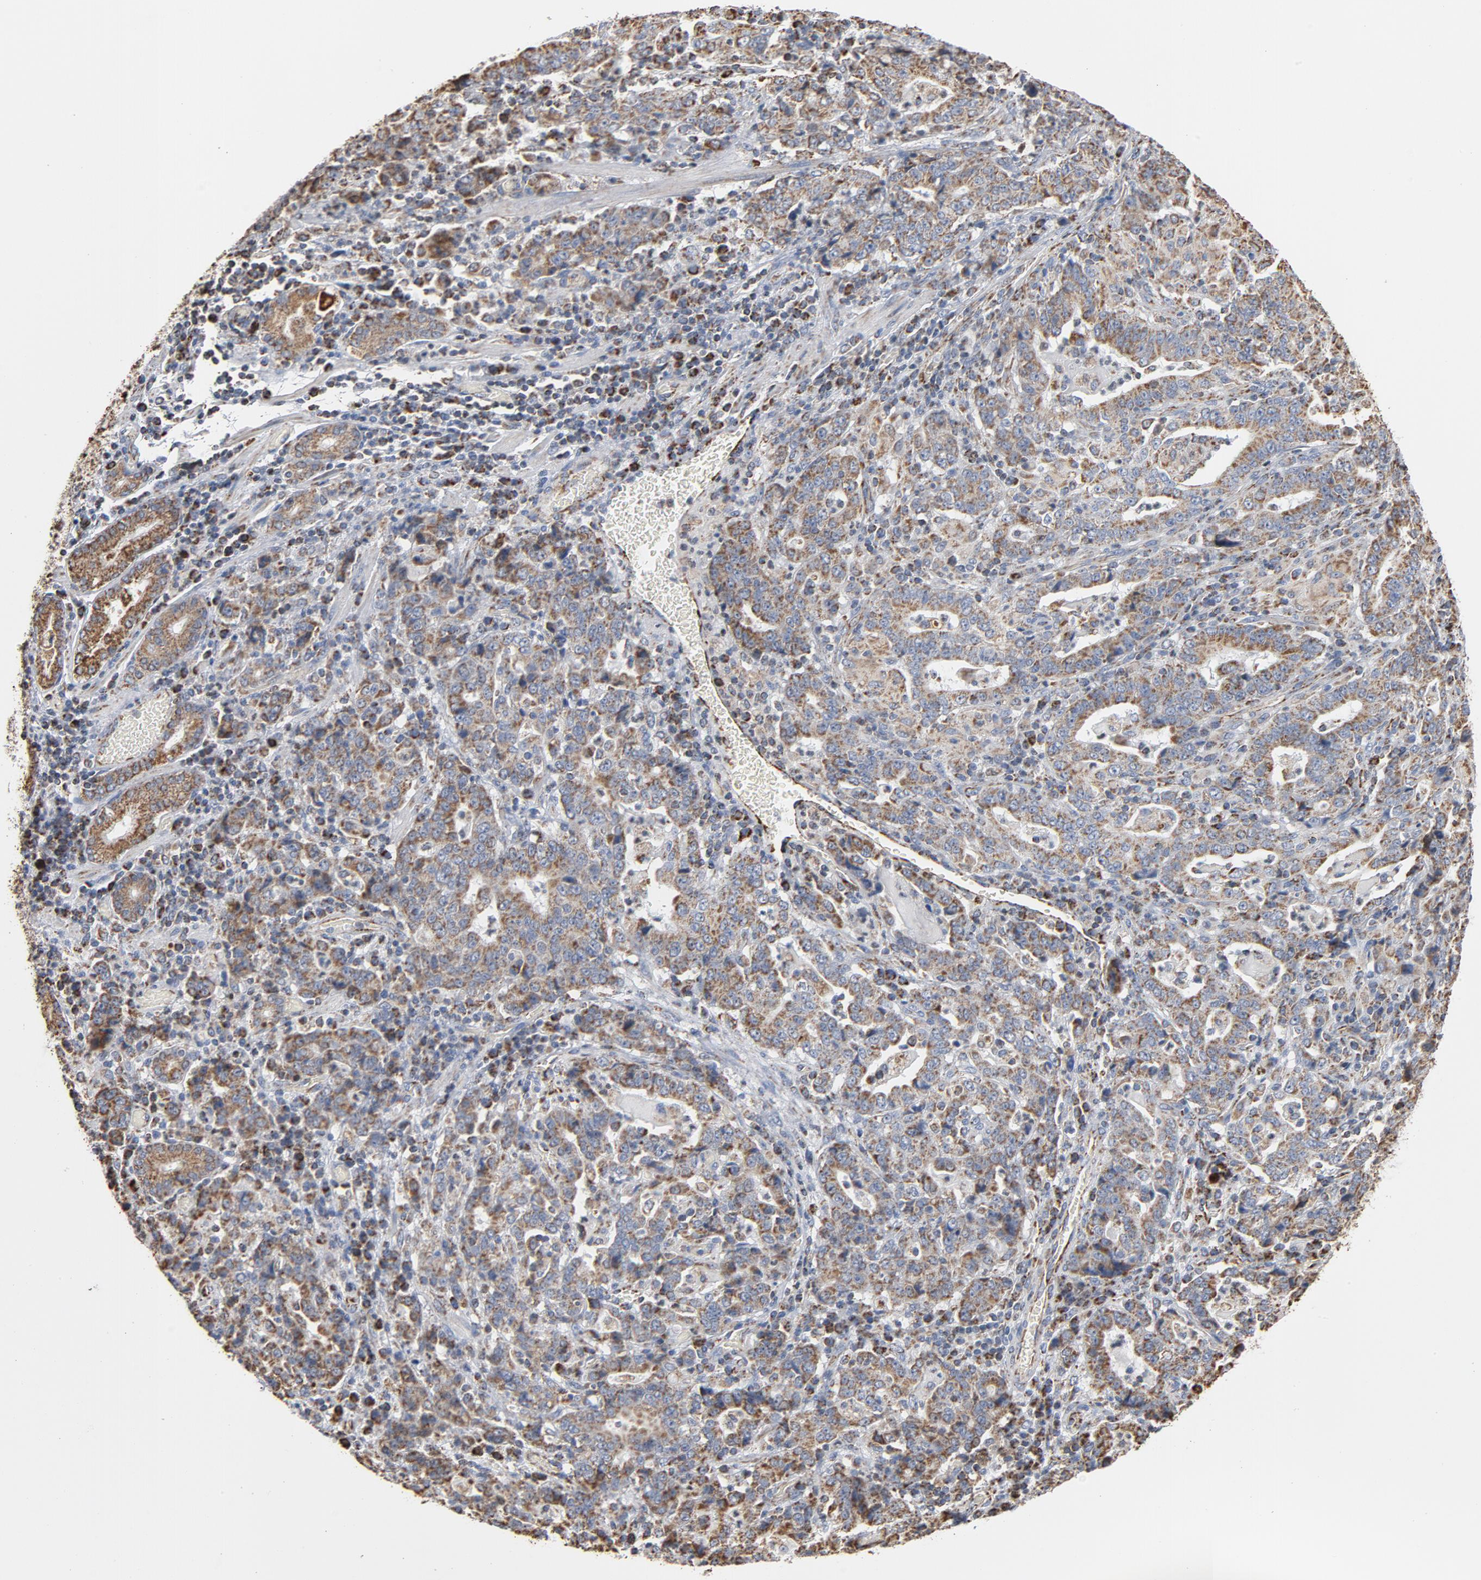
{"staining": {"intensity": "moderate", "quantity": ">75%", "location": "cytoplasmic/membranous"}, "tissue": "stomach cancer", "cell_type": "Tumor cells", "image_type": "cancer", "snomed": [{"axis": "morphology", "description": "Normal tissue, NOS"}, {"axis": "morphology", "description": "Adenocarcinoma, NOS"}, {"axis": "topography", "description": "Stomach, upper"}, {"axis": "topography", "description": "Stomach"}], "caption": "DAB (3,3'-diaminobenzidine) immunohistochemical staining of stomach cancer (adenocarcinoma) shows moderate cytoplasmic/membranous protein expression in about >75% of tumor cells.", "gene": "NDUFS4", "patient": {"sex": "male", "age": 59}}